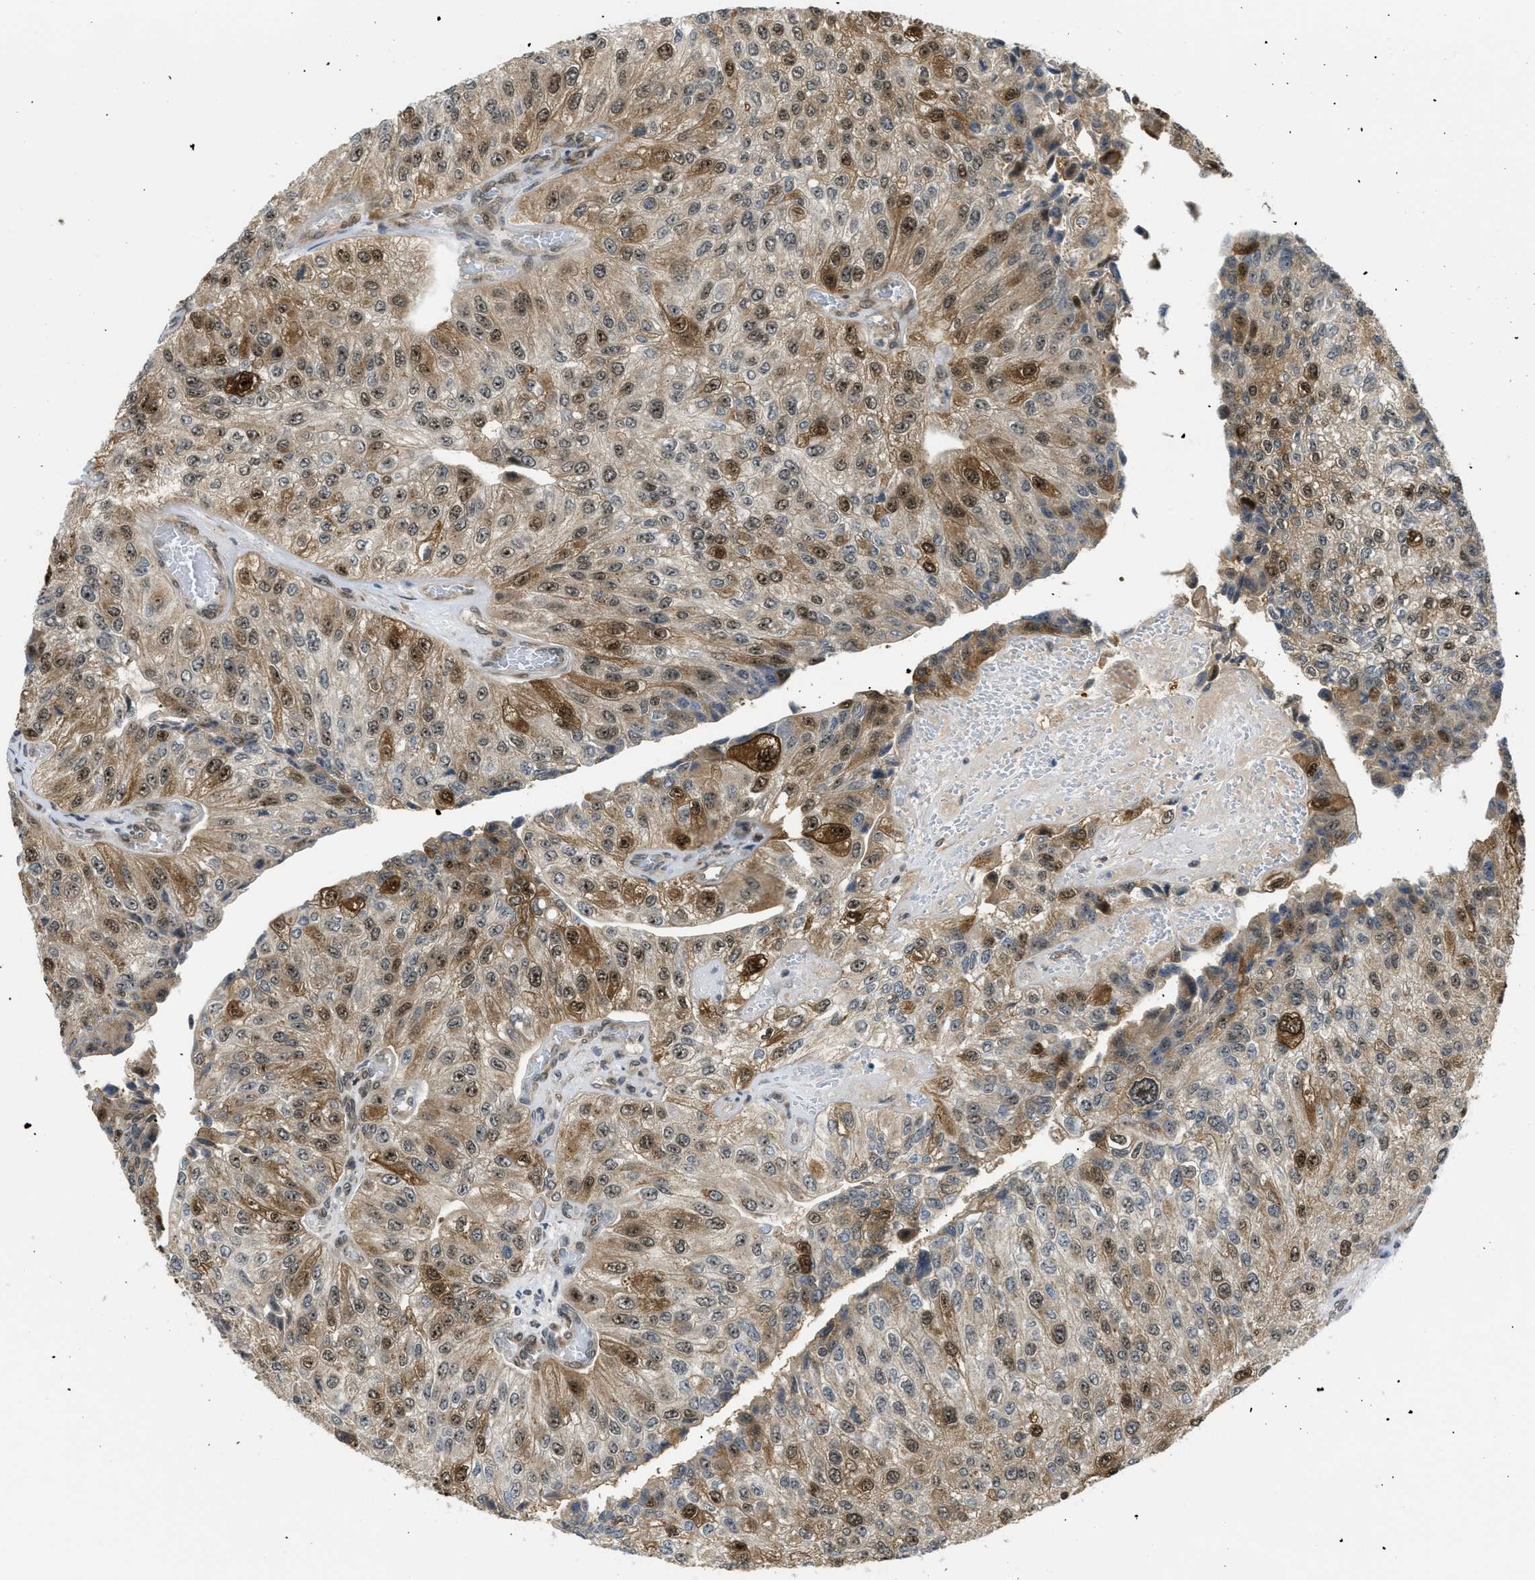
{"staining": {"intensity": "moderate", "quantity": "25%-75%", "location": "cytoplasmic/membranous,nuclear"}, "tissue": "urothelial cancer", "cell_type": "Tumor cells", "image_type": "cancer", "snomed": [{"axis": "morphology", "description": "Urothelial carcinoma, High grade"}, {"axis": "topography", "description": "Kidney"}, {"axis": "topography", "description": "Urinary bladder"}], "caption": "A medium amount of moderate cytoplasmic/membranous and nuclear staining is seen in approximately 25%-75% of tumor cells in urothelial carcinoma (high-grade) tissue.", "gene": "TACC1", "patient": {"sex": "male", "age": 77}}